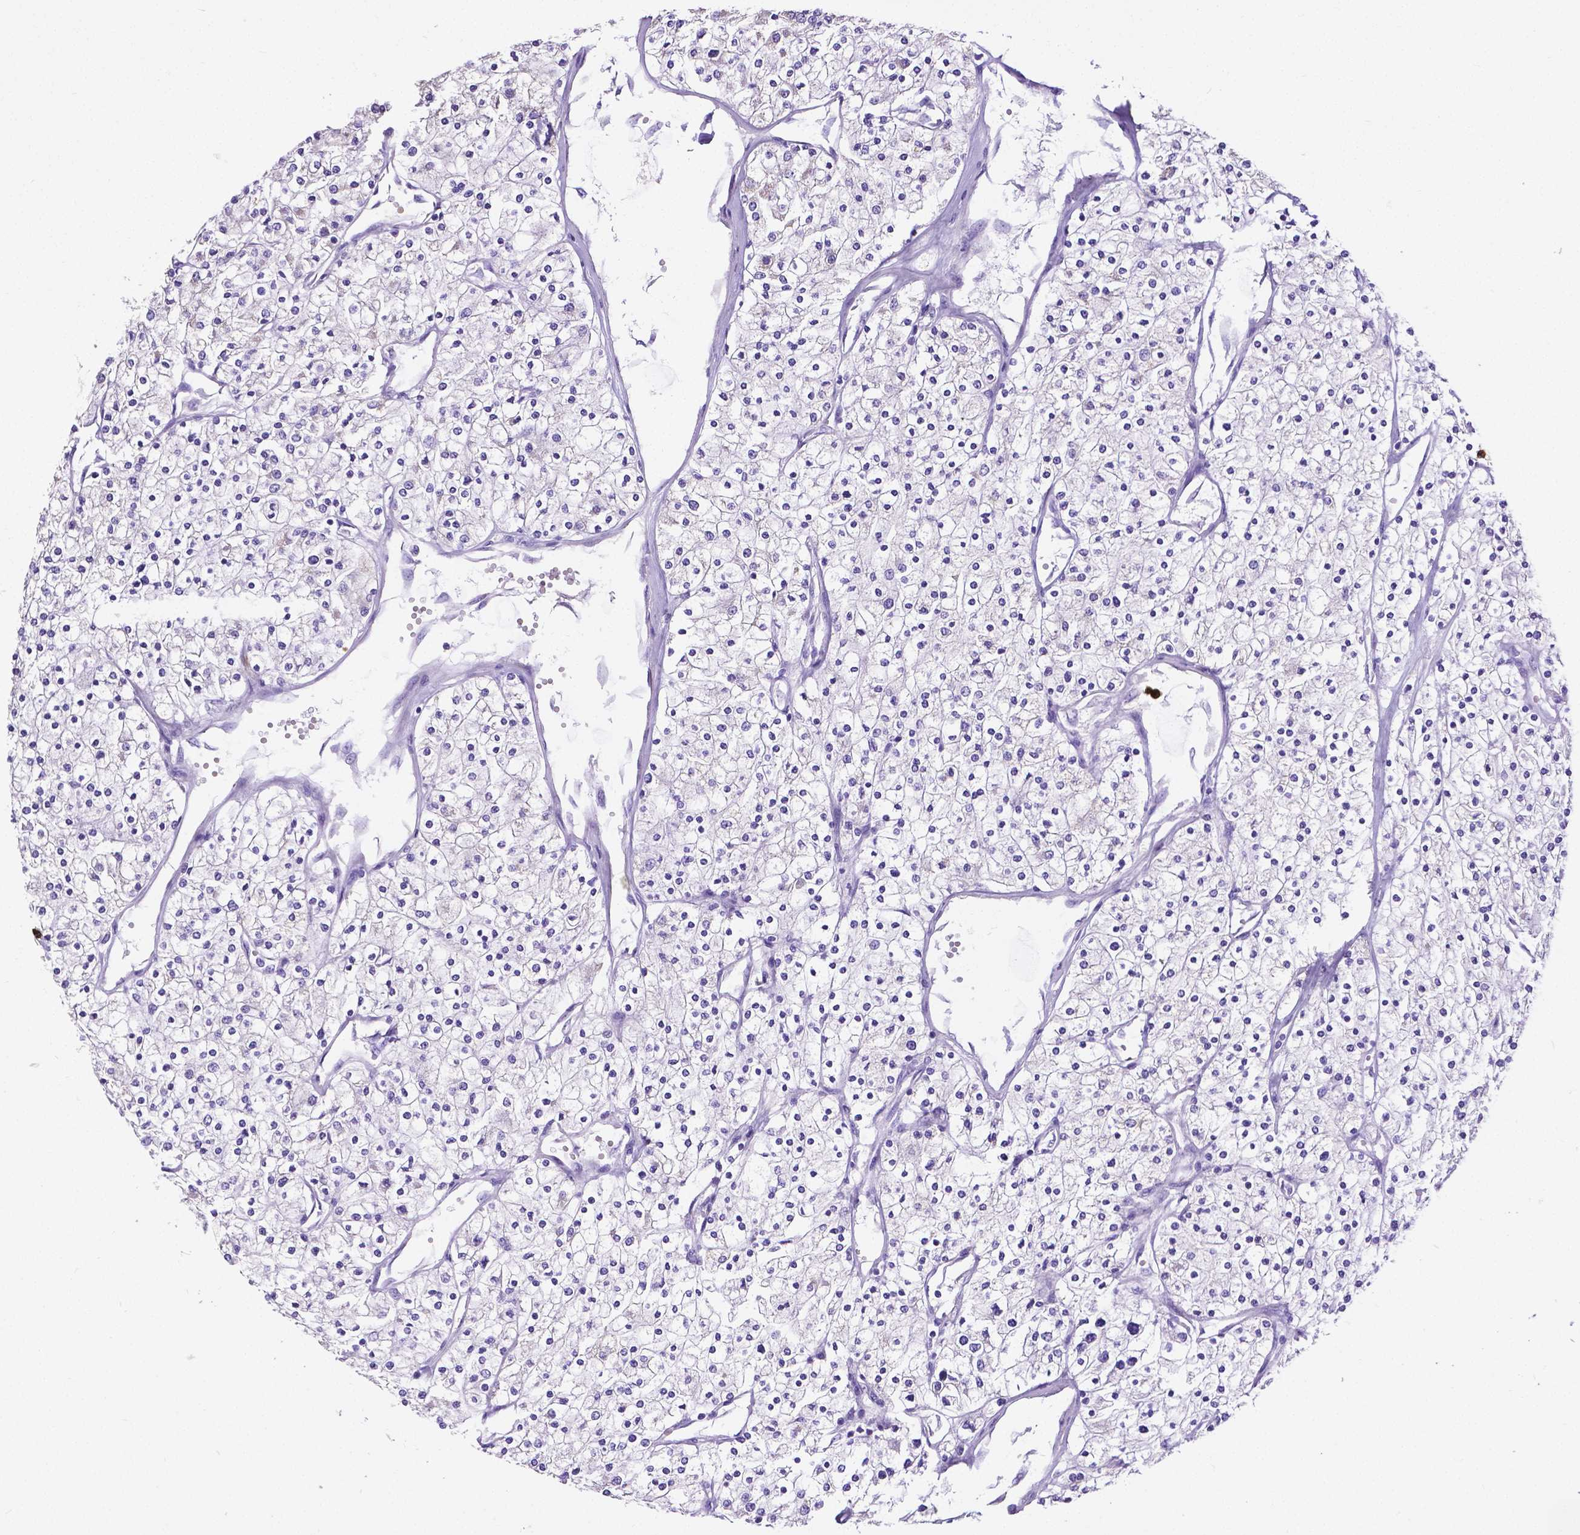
{"staining": {"intensity": "negative", "quantity": "none", "location": "none"}, "tissue": "renal cancer", "cell_type": "Tumor cells", "image_type": "cancer", "snomed": [{"axis": "morphology", "description": "Adenocarcinoma, NOS"}, {"axis": "topography", "description": "Kidney"}], "caption": "Tumor cells show no significant protein staining in renal cancer (adenocarcinoma). (DAB immunohistochemistry (IHC), high magnification).", "gene": "MMP9", "patient": {"sex": "male", "age": 80}}